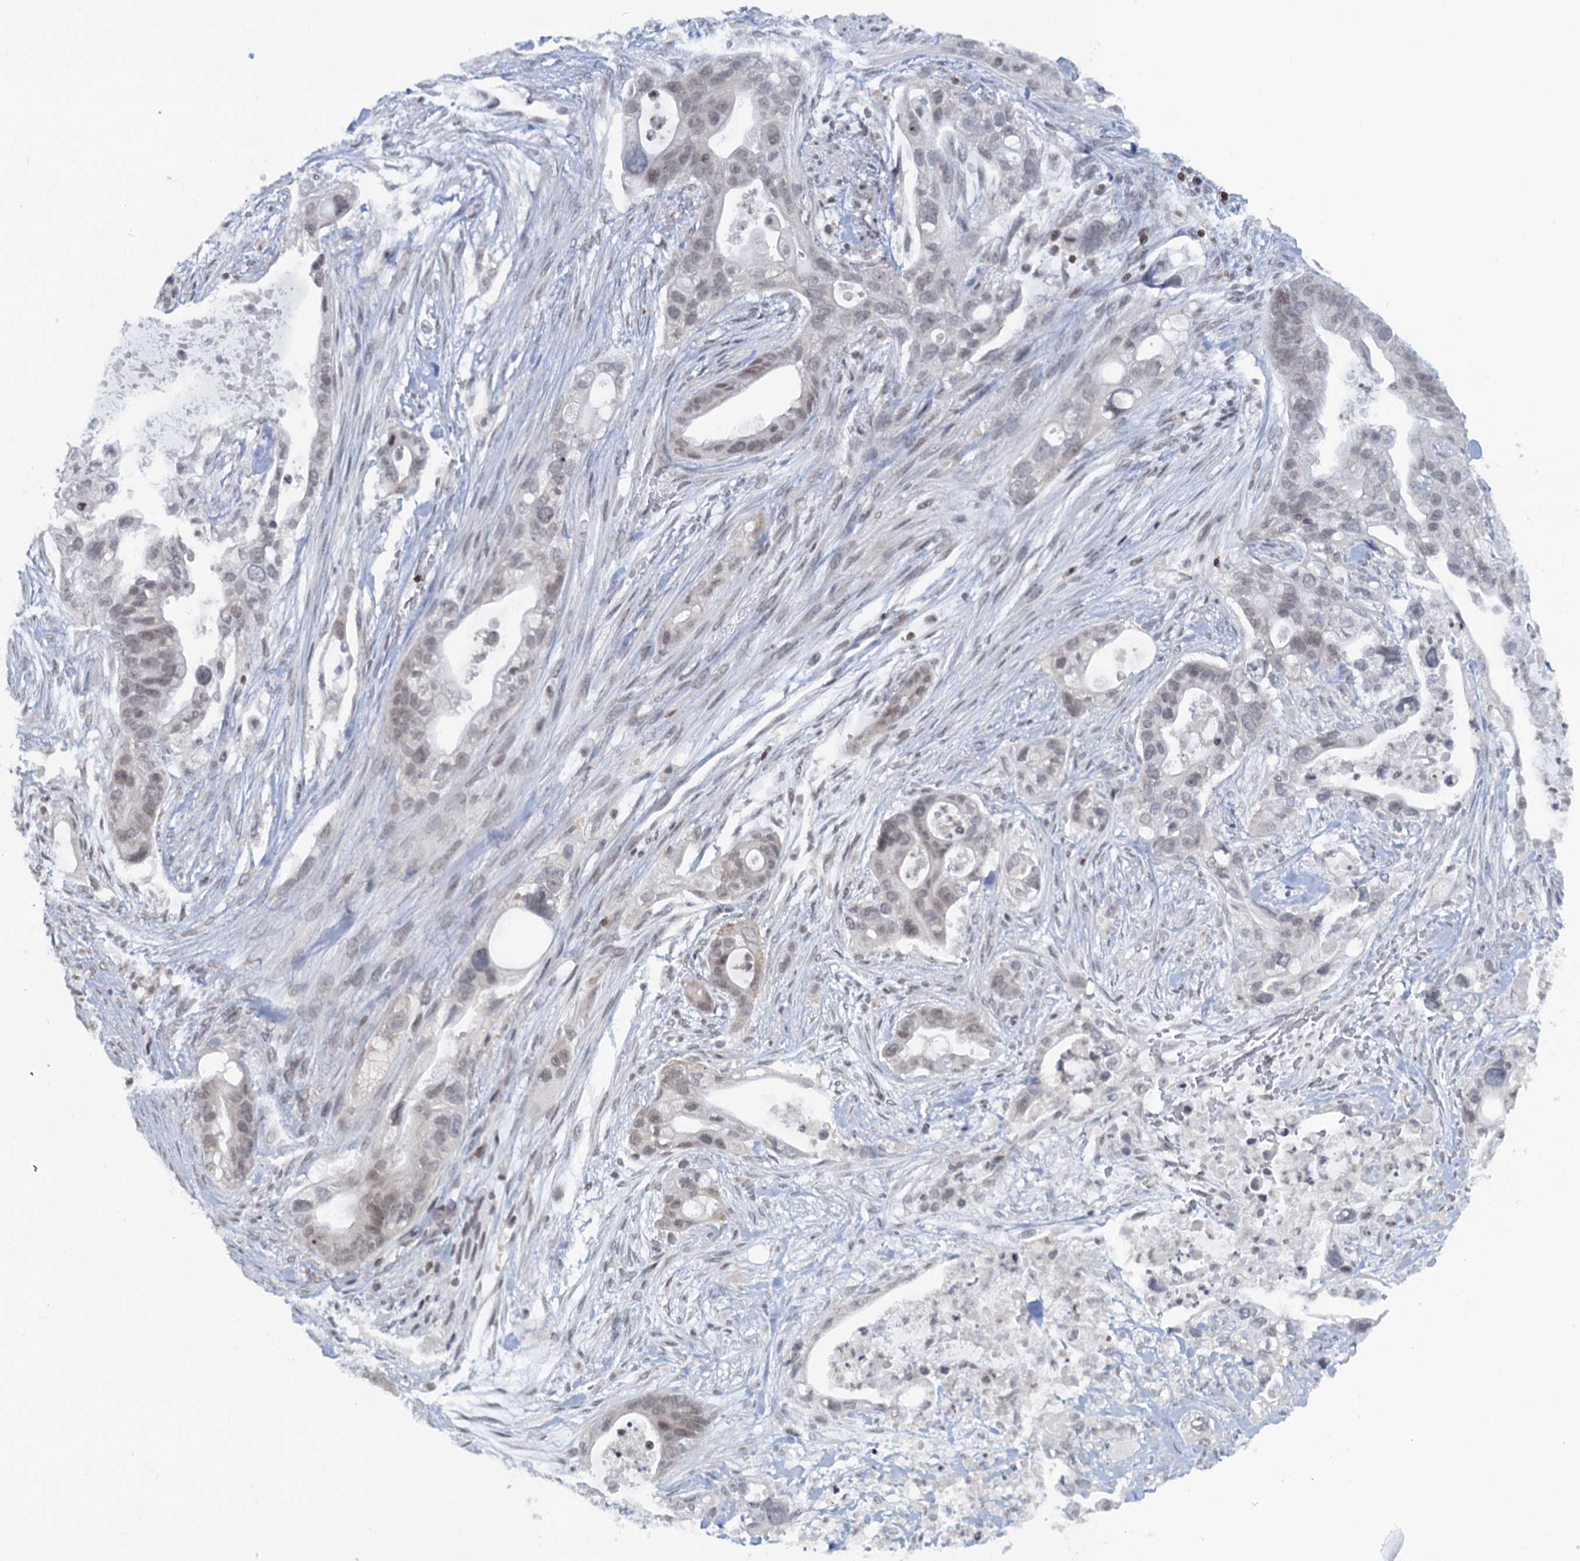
{"staining": {"intensity": "negative", "quantity": "none", "location": "none"}, "tissue": "pancreatic cancer", "cell_type": "Tumor cells", "image_type": "cancer", "snomed": [{"axis": "morphology", "description": "Adenocarcinoma, NOS"}, {"axis": "topography", "description": "Pancreas"}], "caption": "The histopathology image reveals no significant expression in tumor cells of pancreatic cancer.", "gene": "FYB1", "patient": {"sex": "male", "age": 53}}